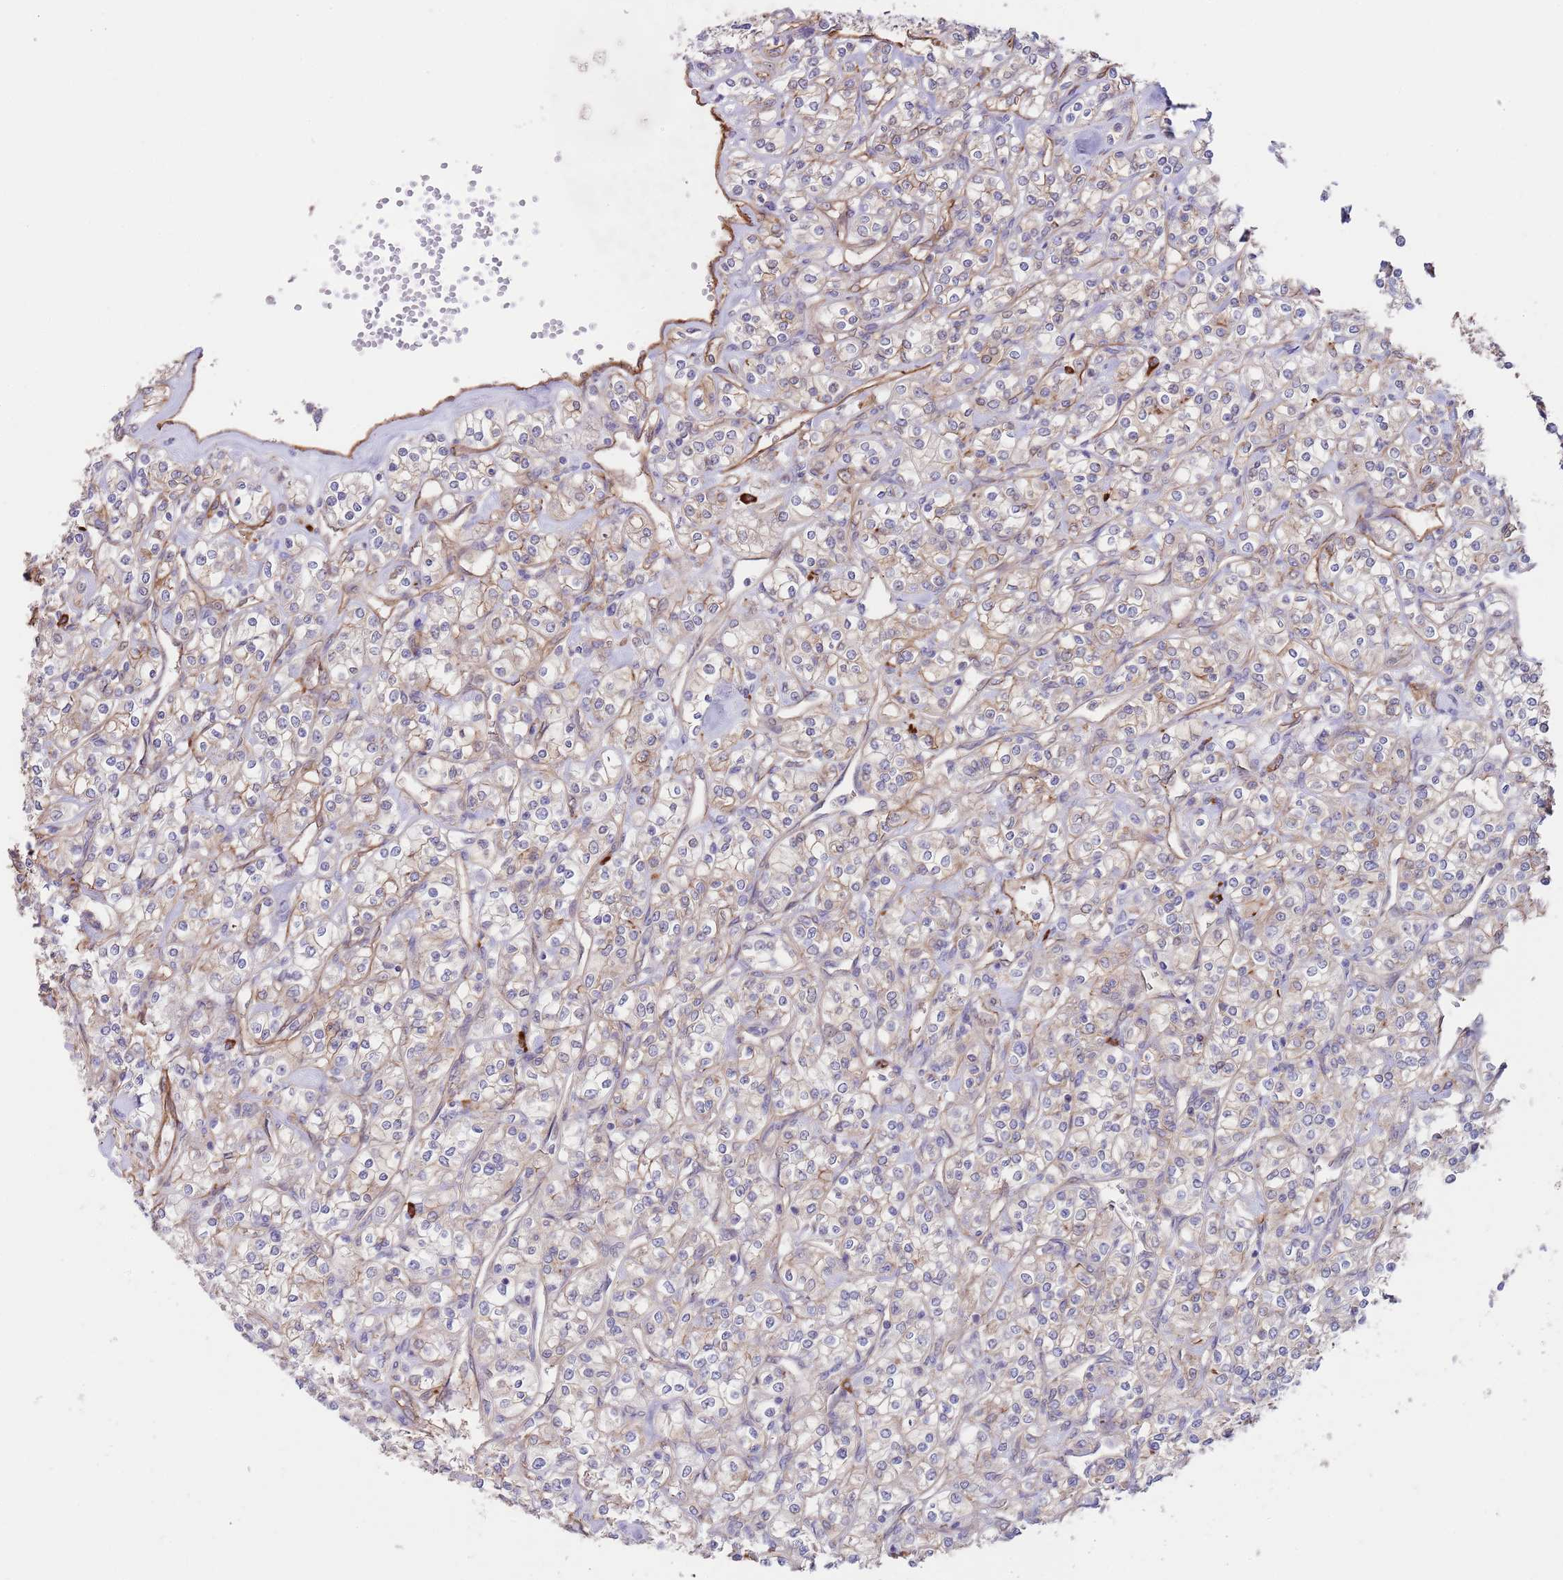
{"staining": {"intensity": "weak", "quantity": "<25%", "location": "cytoplasmic/membranous"}, "tissue": "renal cancer", "cell_type": "Tumor cells", "image_type": "cancer", "snomed": [{"axis": "morphology", "description": "Adenocarcinoma, NOS"}, {"axis": "topography", "description": "Kidney"}], "caption": "Photomicrograph shows no protein staining in tumor cells of renal adenocarcinoma tissue.", "gene": "BPNT1", "patient": {"sex": "male", "age": 77}}